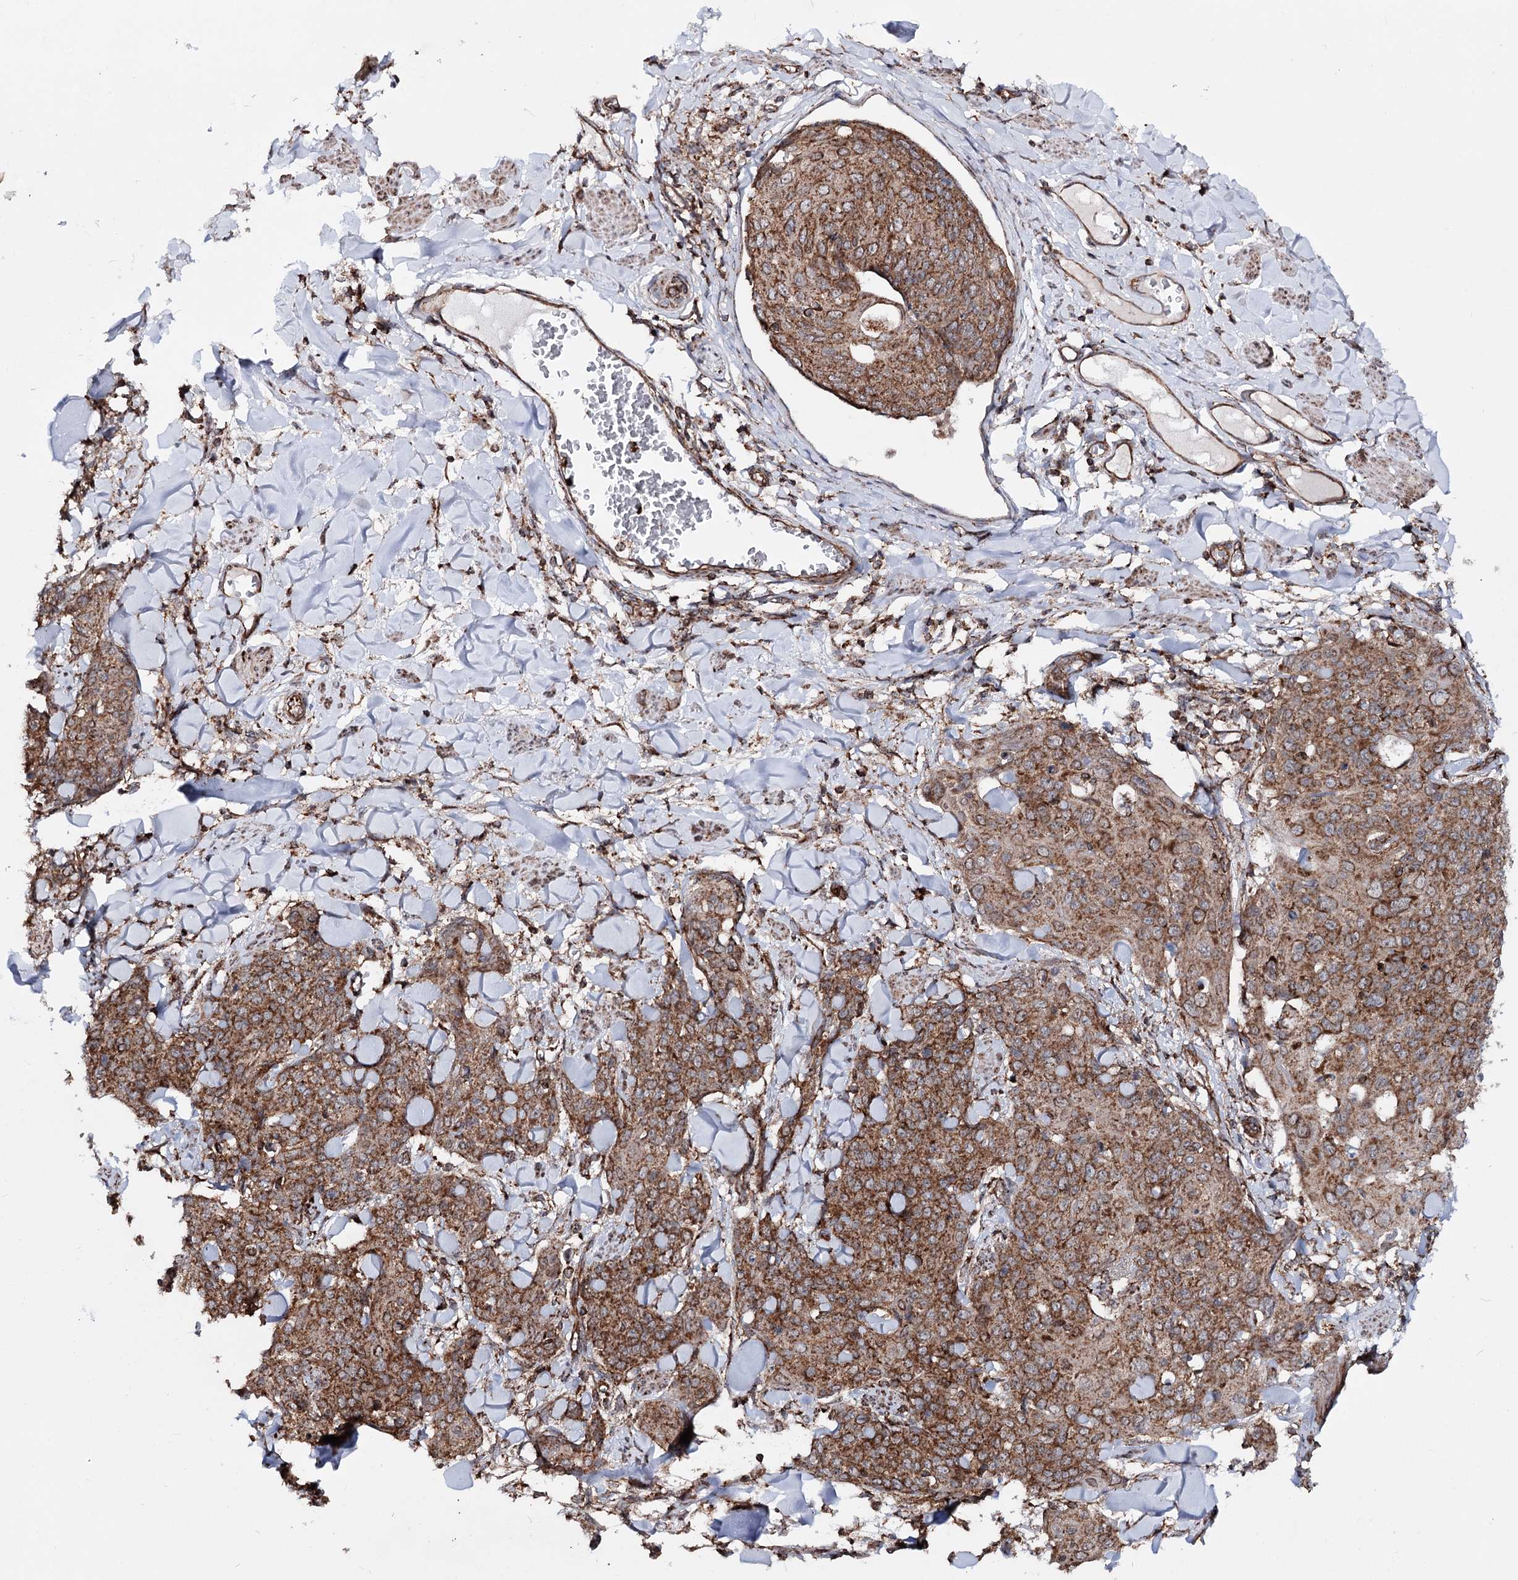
{"staining": {"intensity": "strong", "quantity": ">75%", "location": "cytoplasmic/membranous"}, "tissue": "skin cancer", "cell_type": "Tumor cells", "image_type": "cancer", "snomed": [{"axis": "morphology", "description": "Squamous cell carcinoma, NOS"}, {"axis": "topography", "description": "Skin"}, {"axis": "topography", "description": "Vulva"}], "caption": "Skin squamous cell carcinoma stained with a protein marker exhibits strong staining in tumor cells.", "gene": "FGFR1OP2", "patient": {"sex": "female", "age": 85}}